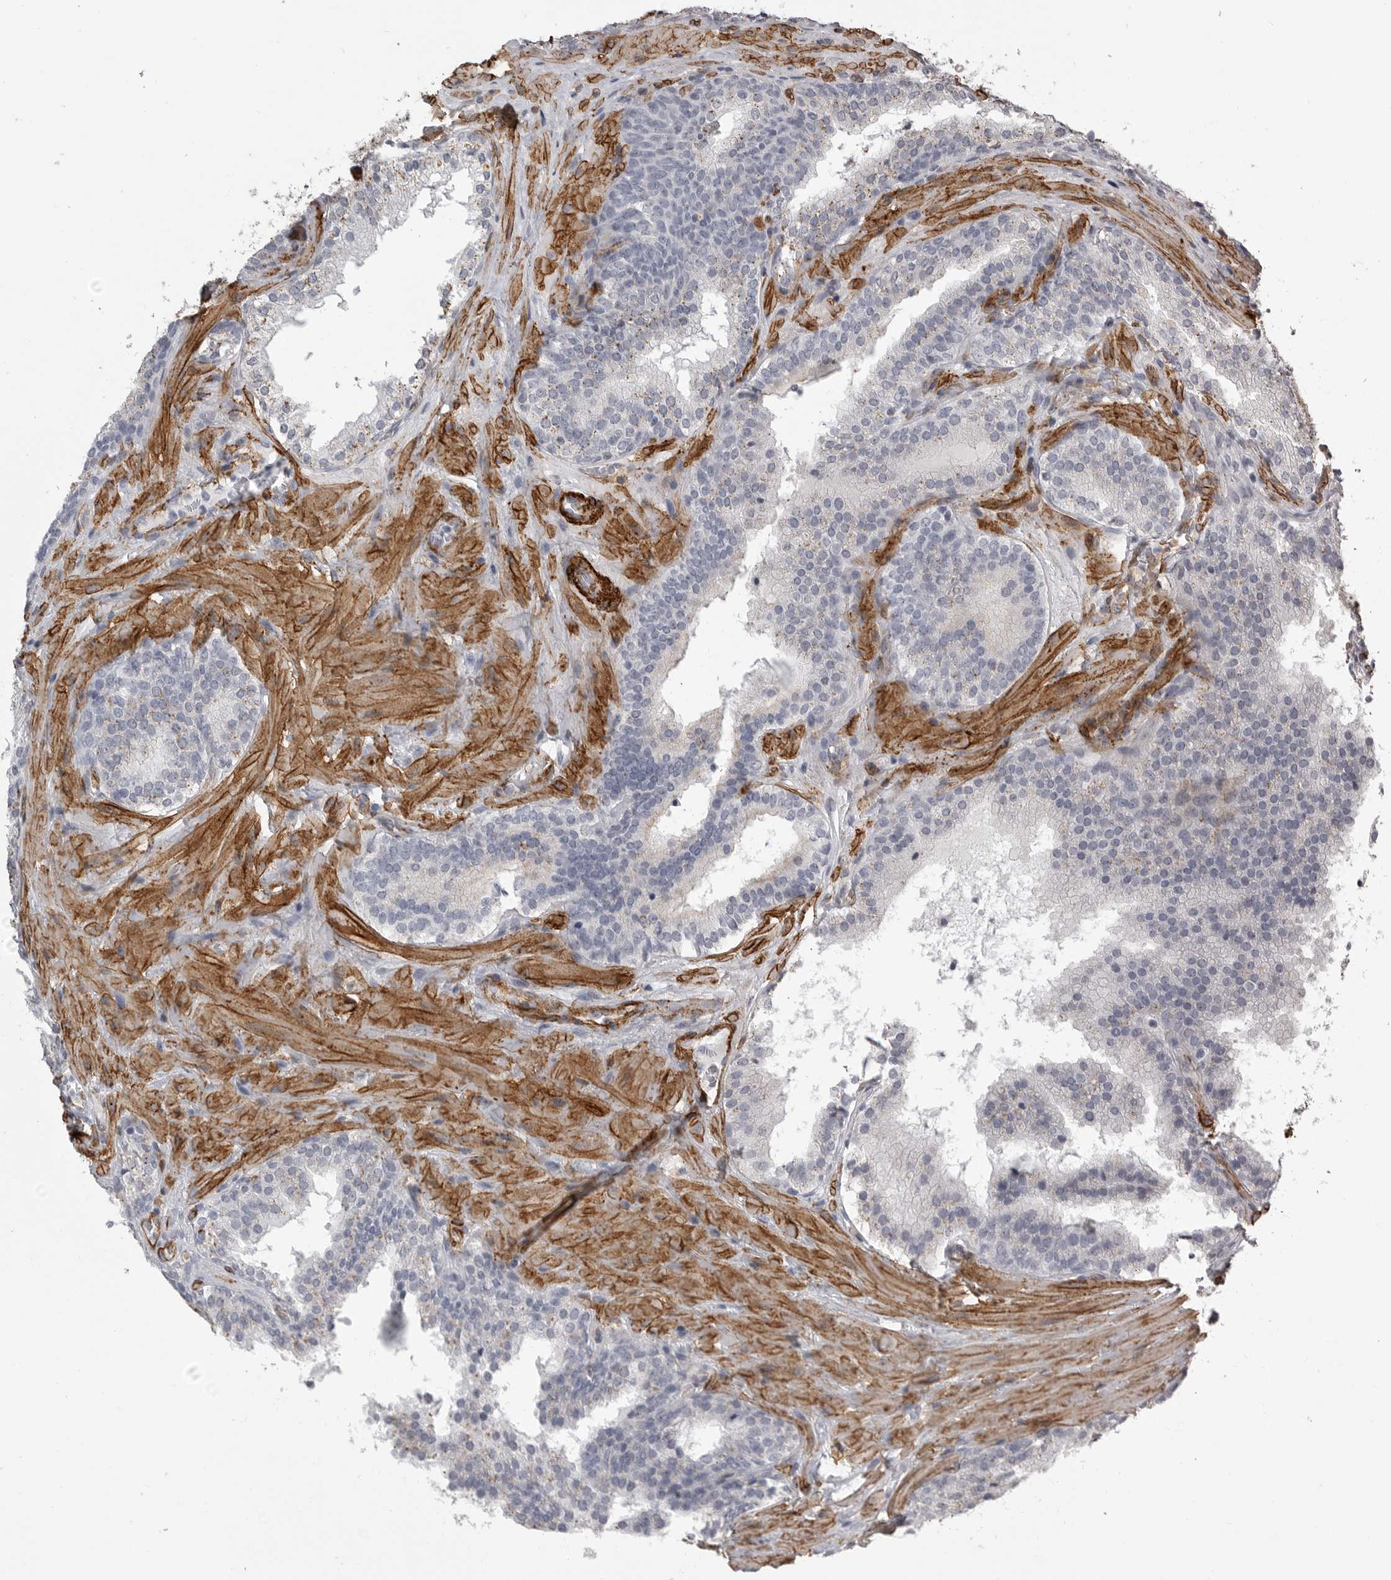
{"staining": {"intensity": "negative", "quantity": "none", "location": "none"}, "tissue": "prostate cancer", "cell_type": "Tumor cells", "image_type": "cancer", "snomed": [{"axis": "morphology", "description": "Adenocarcinoma, High grade"}, {"axis": "topography", "description": "Prostate"}], "caption": "The immunohistochemistry (IHC) micrograph has no significant staining in tumor cells of prostate adenocarcinoma (high-grade) tissue. (Stains: DAB (3,3'-diaminobenzidine) immunohistochemistry with hematoxylin counter stain, Microscopy: brightfield microscopy at high magnification).", "gene": "AOC3", "patient": {"sex": "male", "age": 56}}